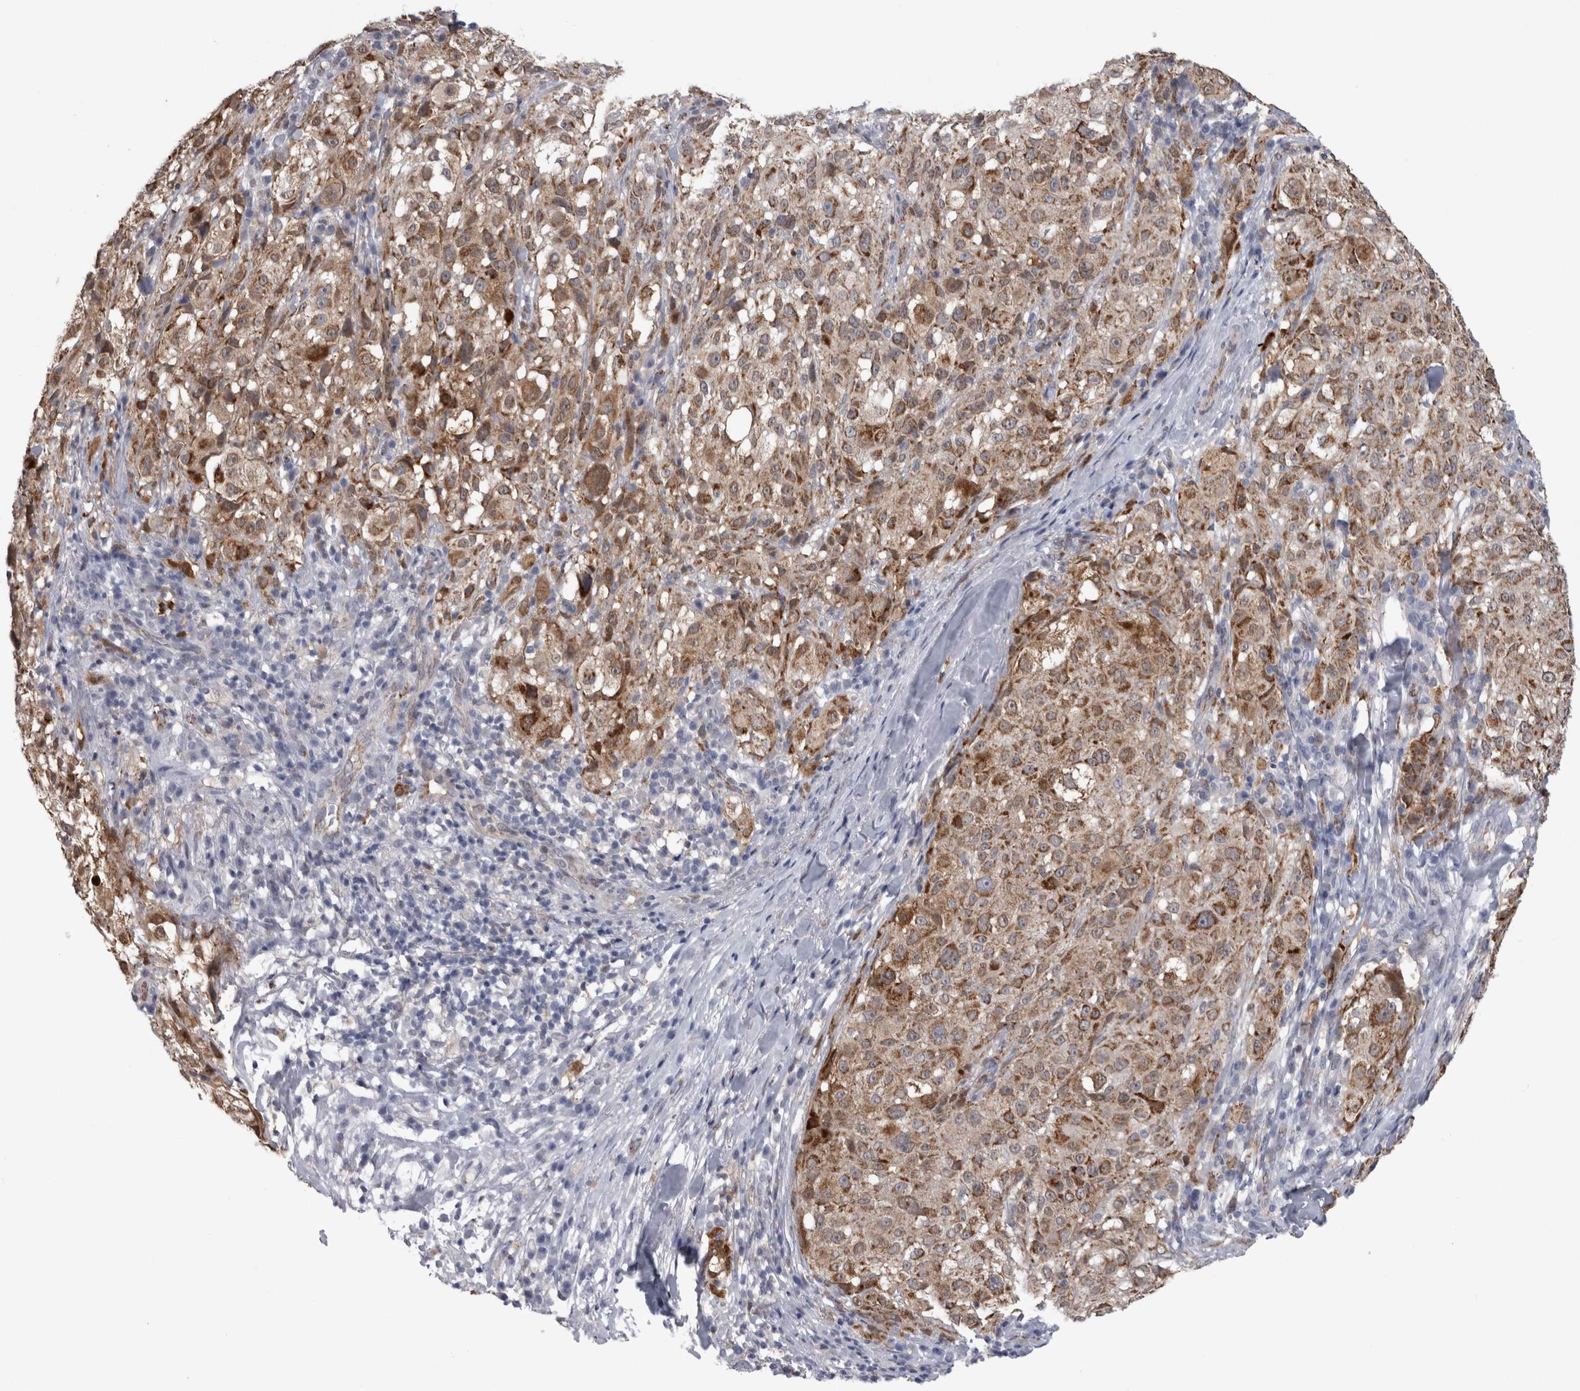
{"staining": {"intensity": "moderate", "quantity": ">75%", "location": "cytoplasmic/membranous"}, "tissue": "melanoma", "cell_type": "Tumor cells", "image_type": "cancer", "snomed": [{"axis": "morphology", "description": "Necrosis, NOS"}, {"axis": "morphology", "description": "Malignant melanoma, NOS"}, {"axis": "topography", "description": "Skin"}], "caption": "The micrograph demonstrates immunohistochemical staining of malignant melanoma. There is moderate cytoplasmic/membranous positivity is seen in about >75% of tumor cells. The staining was performed using DAB to visualize the protein expression in brown, while the nuclei were stained in blue with hematoxylin (Magnification: 20x).", "gene": "ACOT7", "patient": {"sex": "female", "age": 87}}